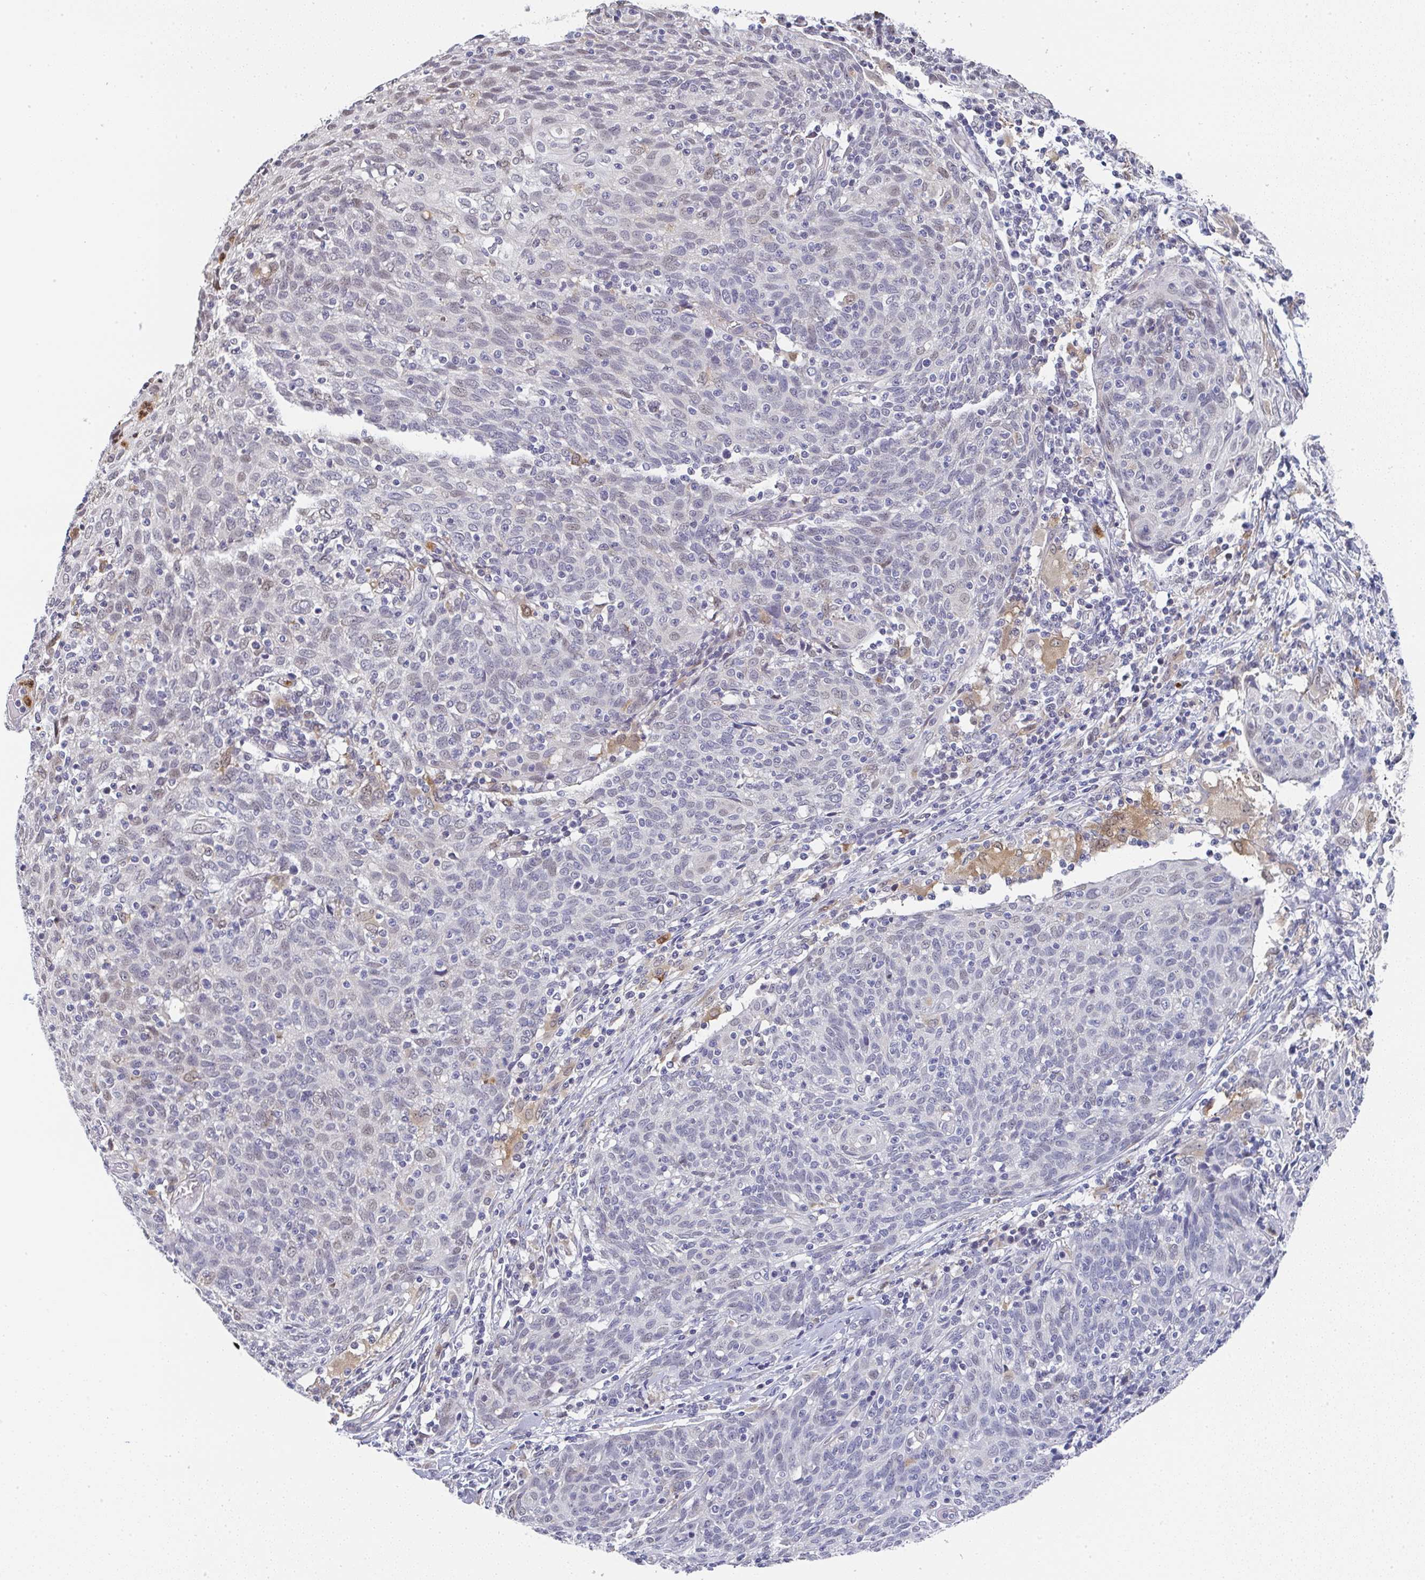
{"staining": {"intensity": "weak", "quantity": "<25%", "location": "nuclear"}, "tissue": "cervical cancer", "cell_type": "Tumor cells", "image_type": "cancer", "snomed": [{"axis": "morphology", "description": "Squamous cell carcinoma, NOS"}, {"axis": "topography", "description": "Cervix"}], "caption": "Cervical squamous cell carcinoma stained for a protein using immunohistochemistry shows no expression tumor cells.", "gene": "NCF1", "patient": {"sex": "female", "age": 52}}